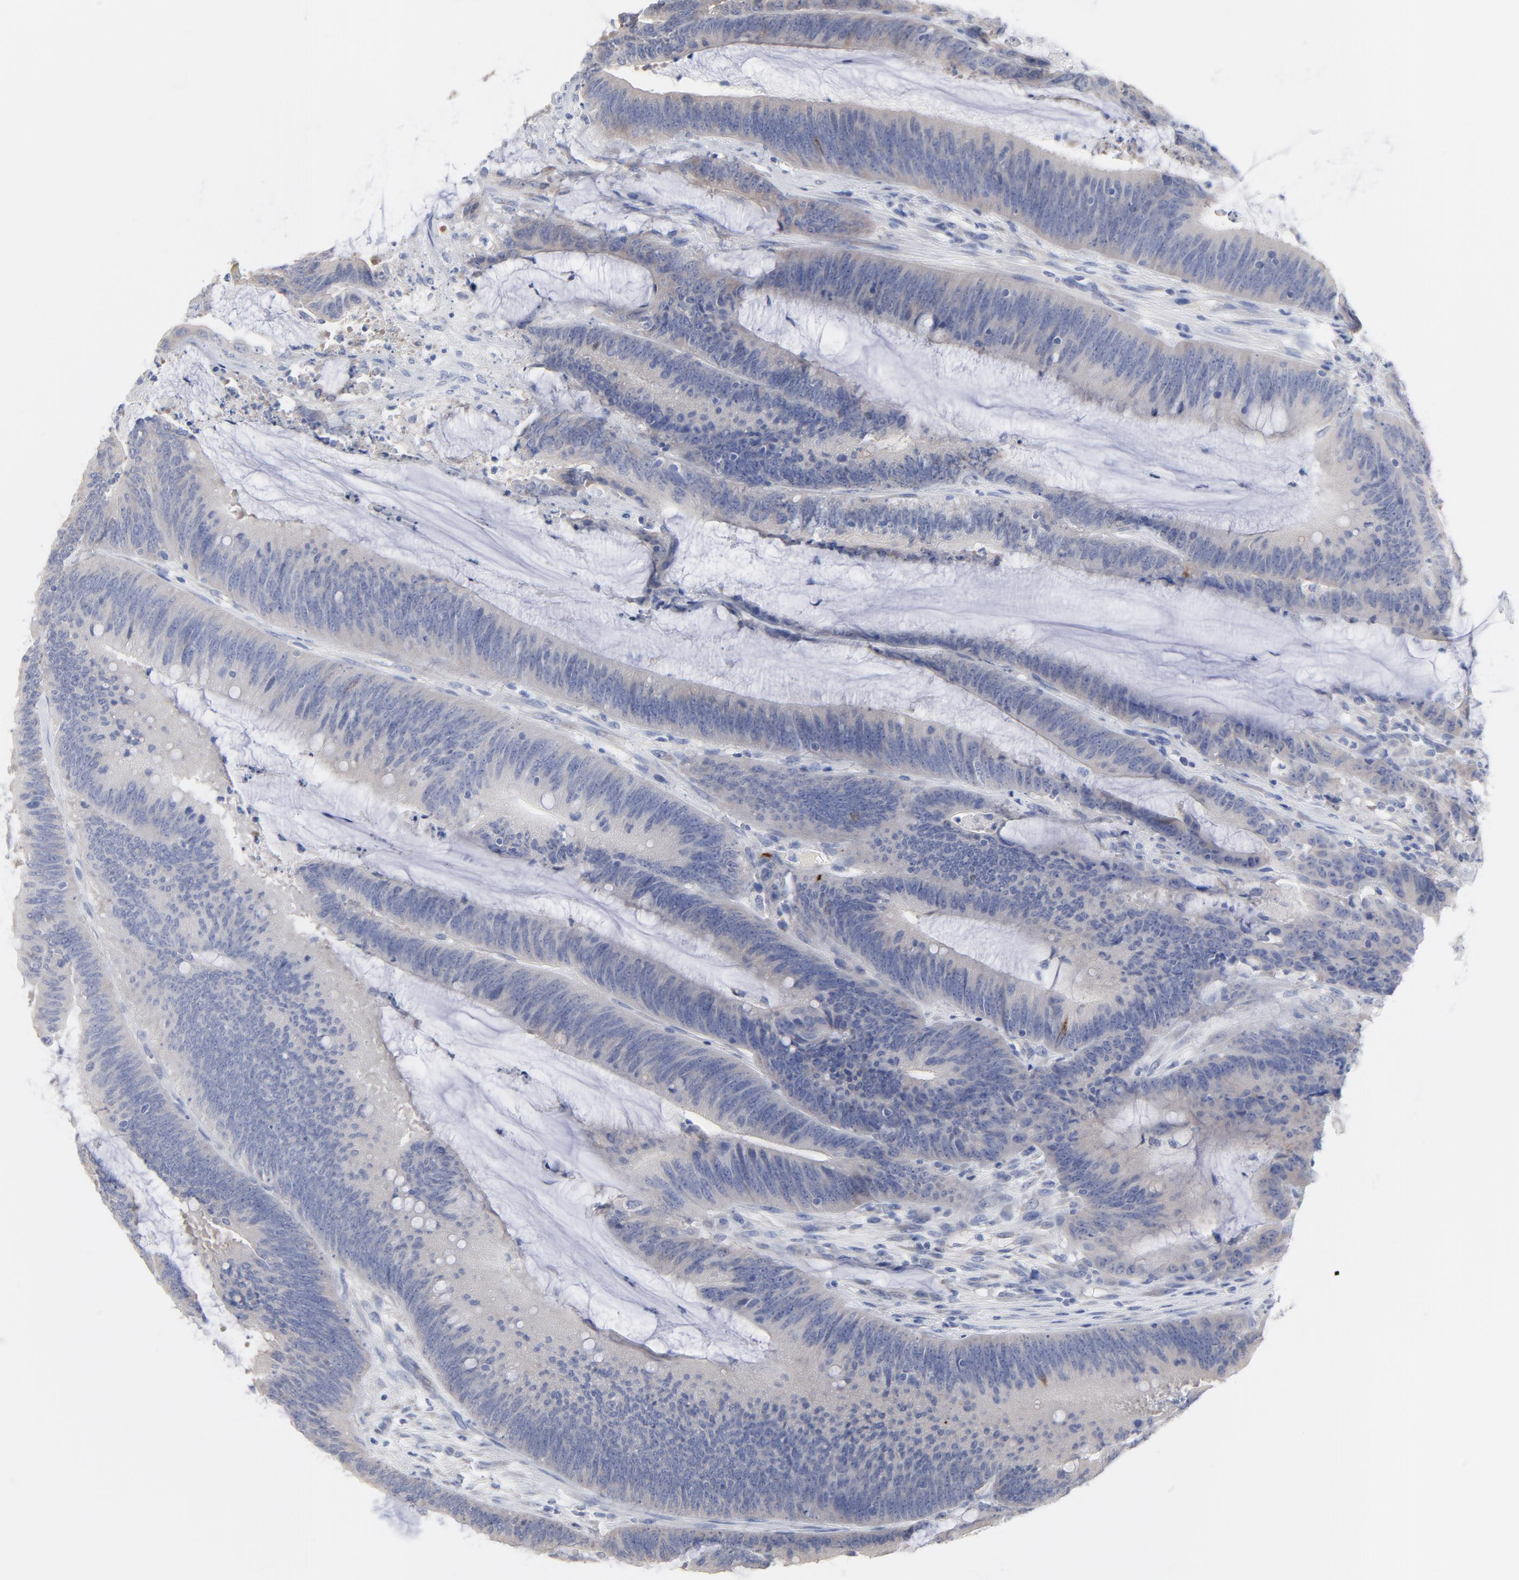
{"staining": {"intensity": "weak", "quantity": ">75%", "location": "cytoplasmic/membranous"}, "tissue": "colorectal cancer", "cell_type": "Tumor cells", "image_type": "cancer", "snomed": [{"axis": "morphology", "description": "Adenocarcinoma, NOS"}, {"axis": "topography", "description": "Rectum"}], "caption": "A histopathology image of human adenocarcinoma (colorectal) stained for a protein reveals weak cytoplasmic/membranous brown staining in tumor cells.", "gene": "CPE", "patient": {"sex": "female", "age": 66}}